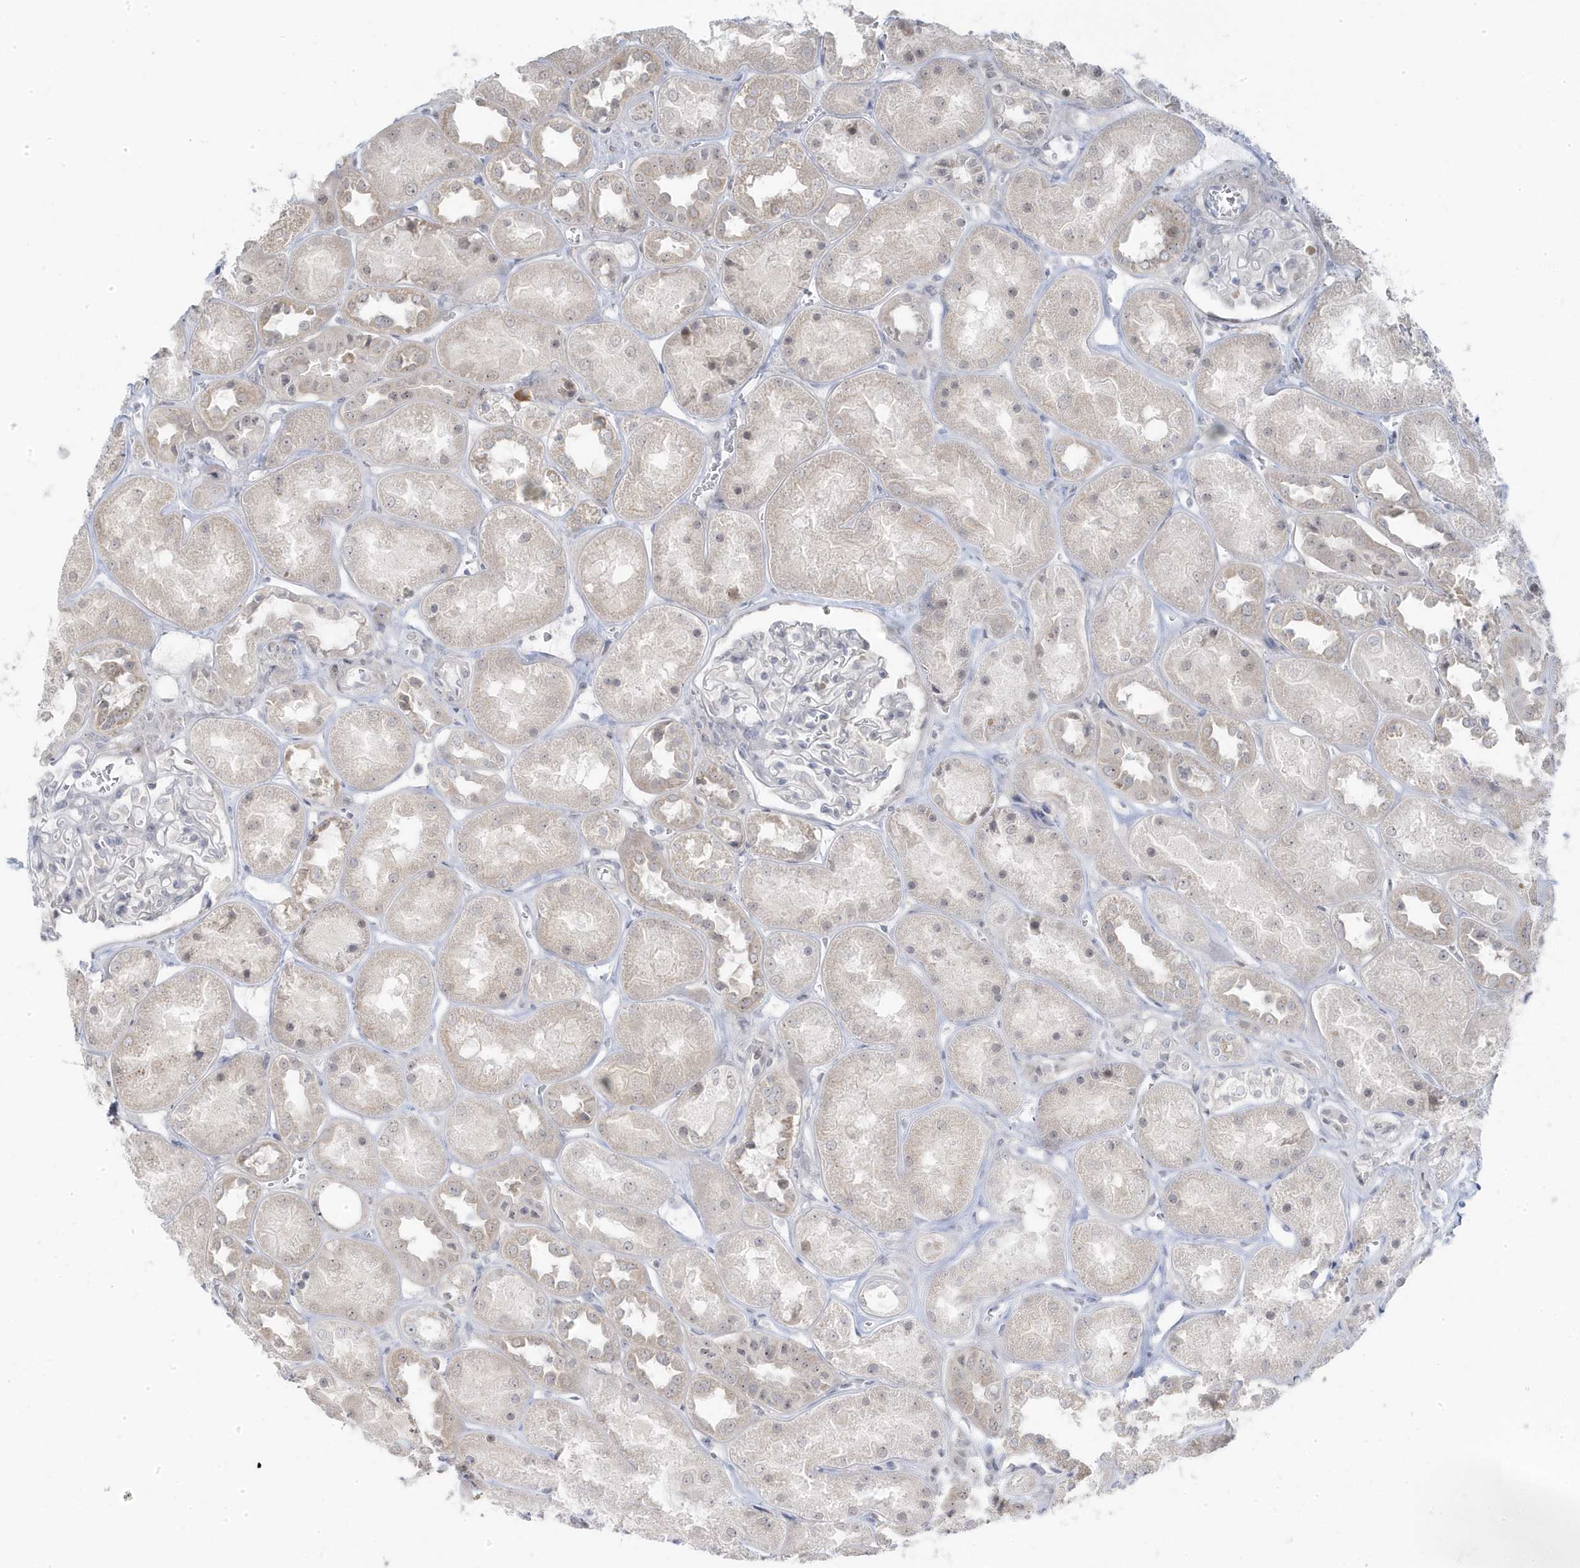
{"staining": {"intensity": "weak", "quantity": "<25%", "location": "nuclear"}, "tissue": "kidney", "cell_type": "Cells in glomeruli", "image_type": "normal", "snomed": [{"axis": "morphology", "description": "Normal tissue, NOS"}, {"axis": "topography", "description": "Kidney"}], "caption": "DAB (3,3'-diaminobenzidine) immunohistochemical staining of normal kidney exhibits no significant positivity in cells in glomeruli. The staining was performed using DAB to visualize the protein expression in brown, while the nuclei were stained in blue with hematoxylin (Magnification: 20x).", "gene": "TSEN15", "patient": {"sex": "male", "age": 70}}